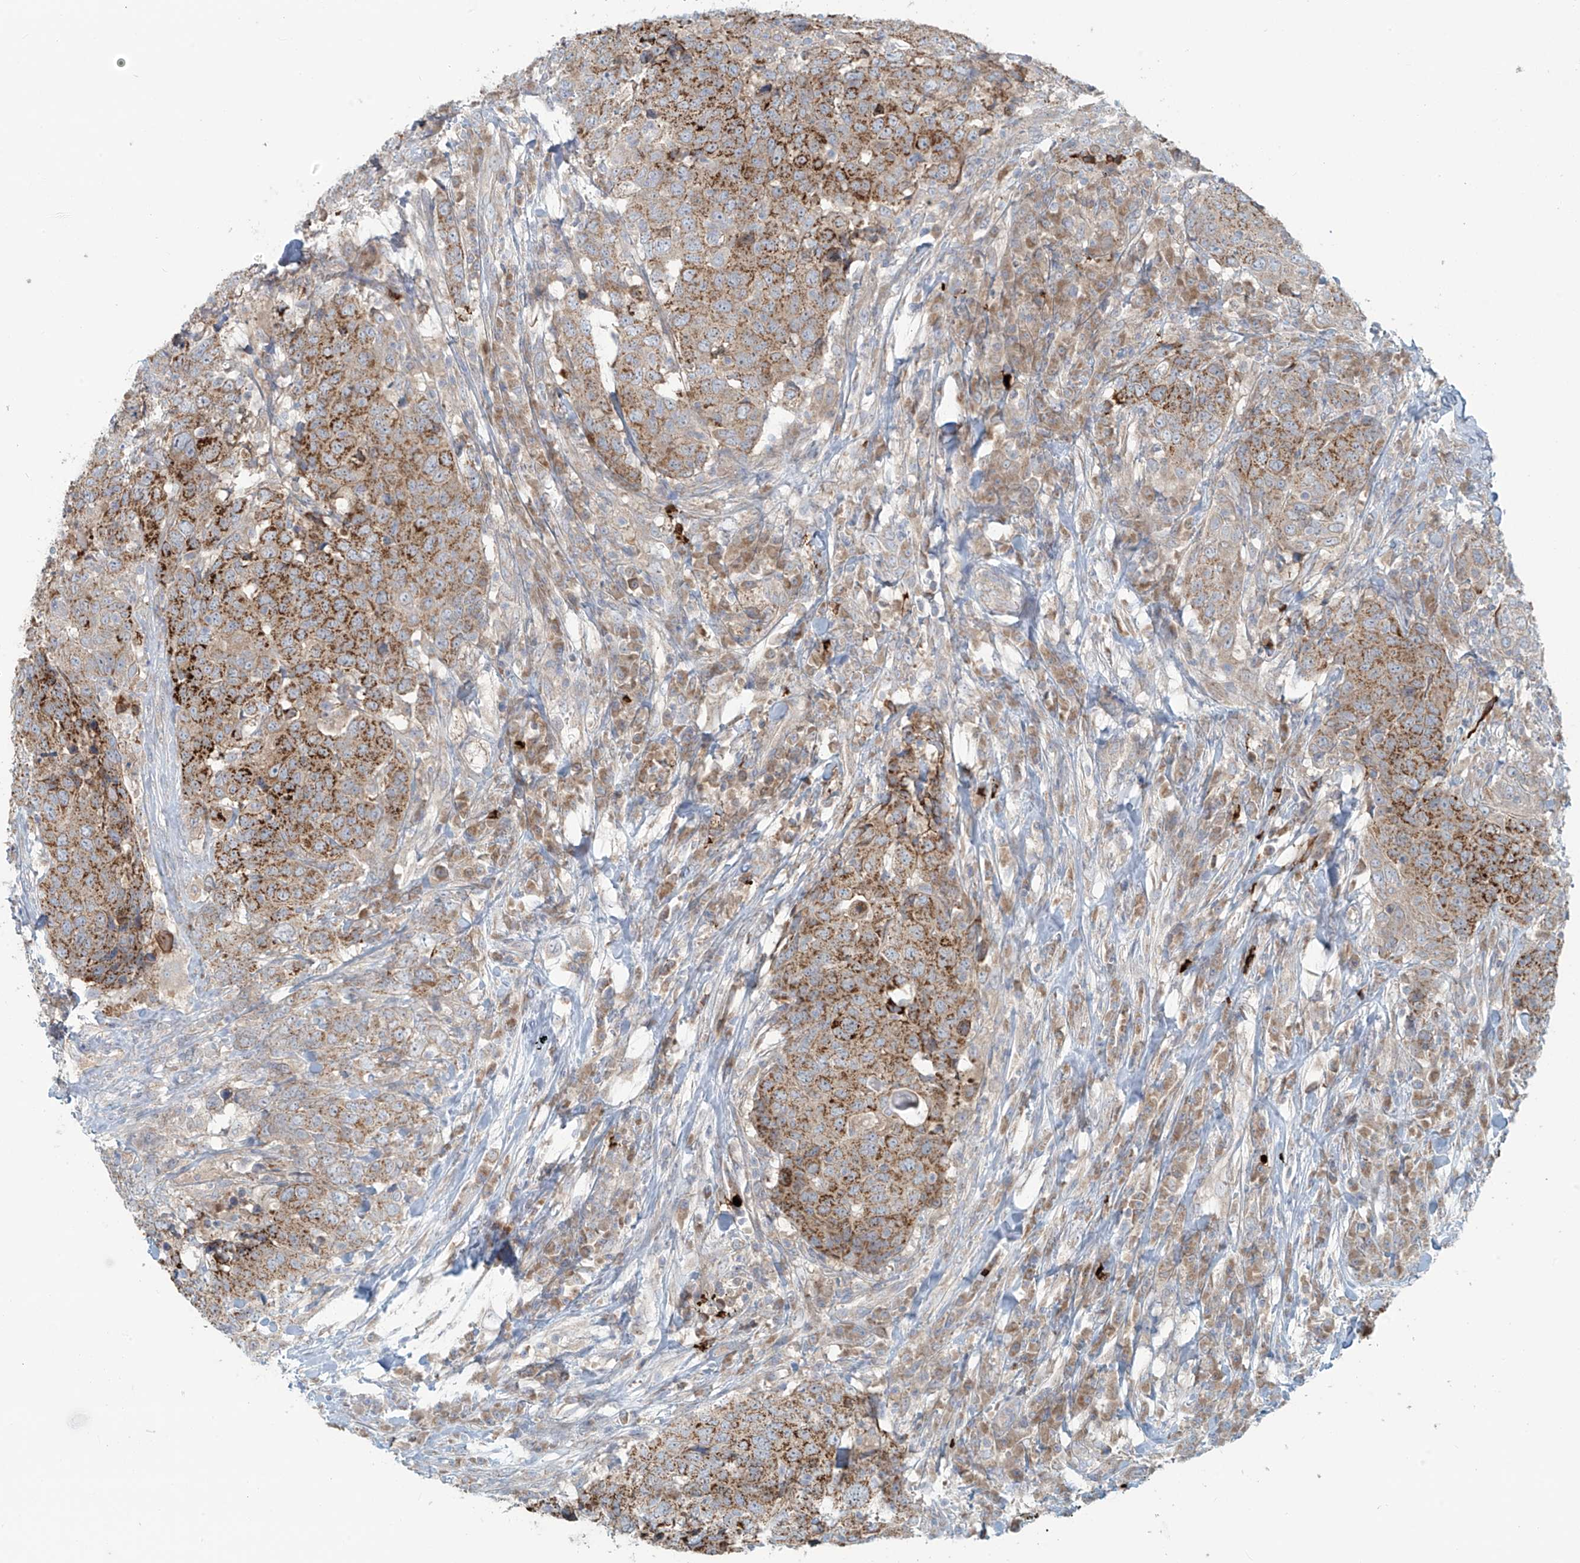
{"staining": {"intensity": "moderate", "quantity": ">75%", "location": "cytoplasmic/membranous"}, "tissue": "head and neck cancer", "cell_type": "Tumor cells", "image_type": "cancer", "snomed": [{"axis": "morphology", "description": "Squamous cell carcinoma, NOS"}, {"axis": "topography", "description": "Head-Neck"}], "caption": "Tumor cells demonstrate medium levels of moderate cytoplasmic/membranous staining in approximately >75% of cells in human head and neck squamous cell carcinoma.", "gene": "LZTS3", "patient": {"sex": "male", "age": 66}}